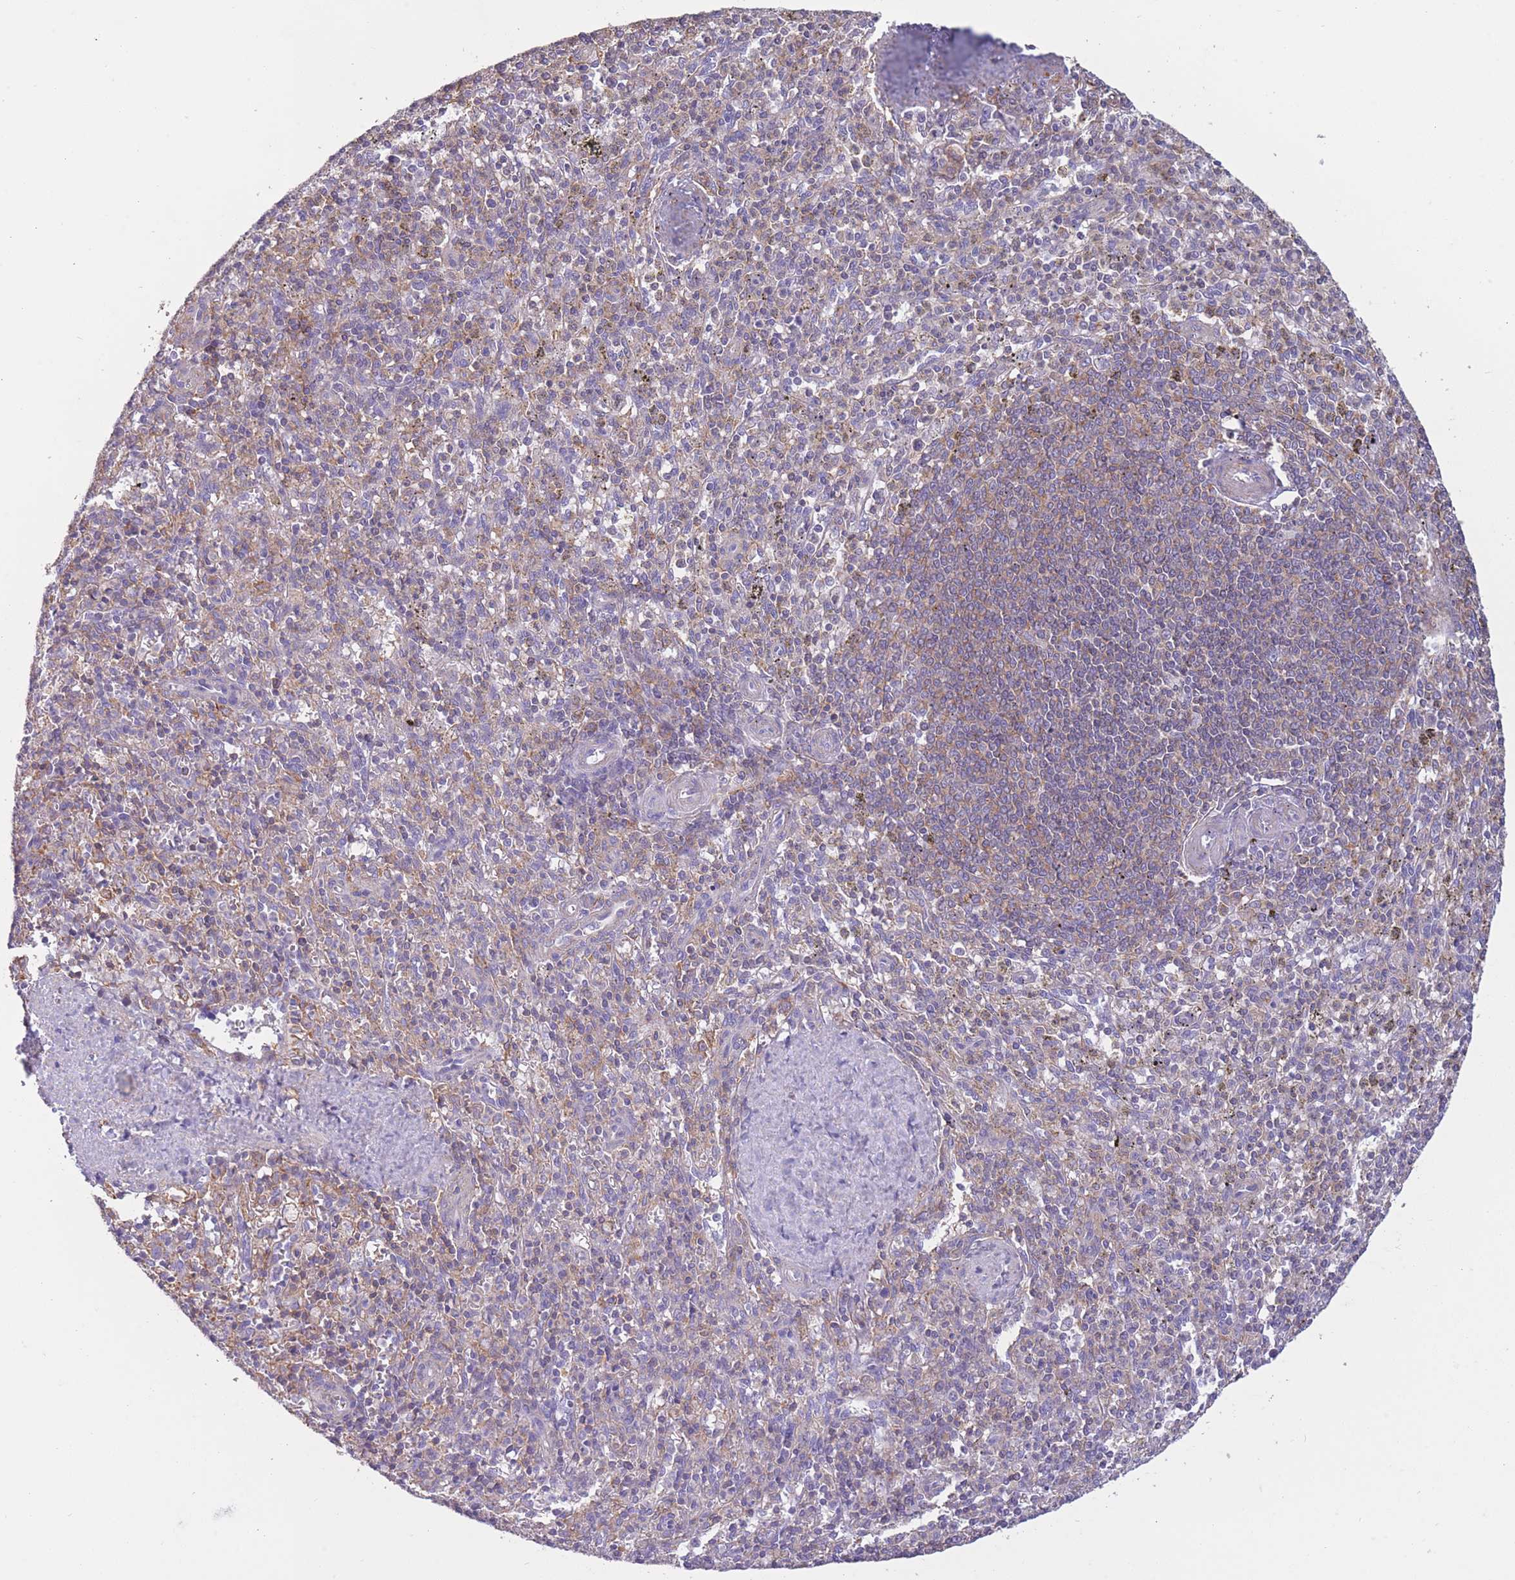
{"staining": {"intensity": "negative", "quantity": "none", "location": "none"}, "tissue": "spleen", "cell_type": "Cells in red pulp", "image_type": "normal", "snomed": [{"axis": "morphology", "description": "Normal tissue, NOS"}, {"axis": "topography", "description": "Spleen"}], "caption": "Immunohistochemistry of unremarkable human spleen shows no expression in cells in red pulp. The staining was performed using DAB (3,3'-diaminobenzidine) to visualize the protein expression in brown, while the nuclei were stained in blue with hematoxylin (Magnification: 20x).", "gene": "PDHA1", "patient": {"sex": "male", "age": 72}}